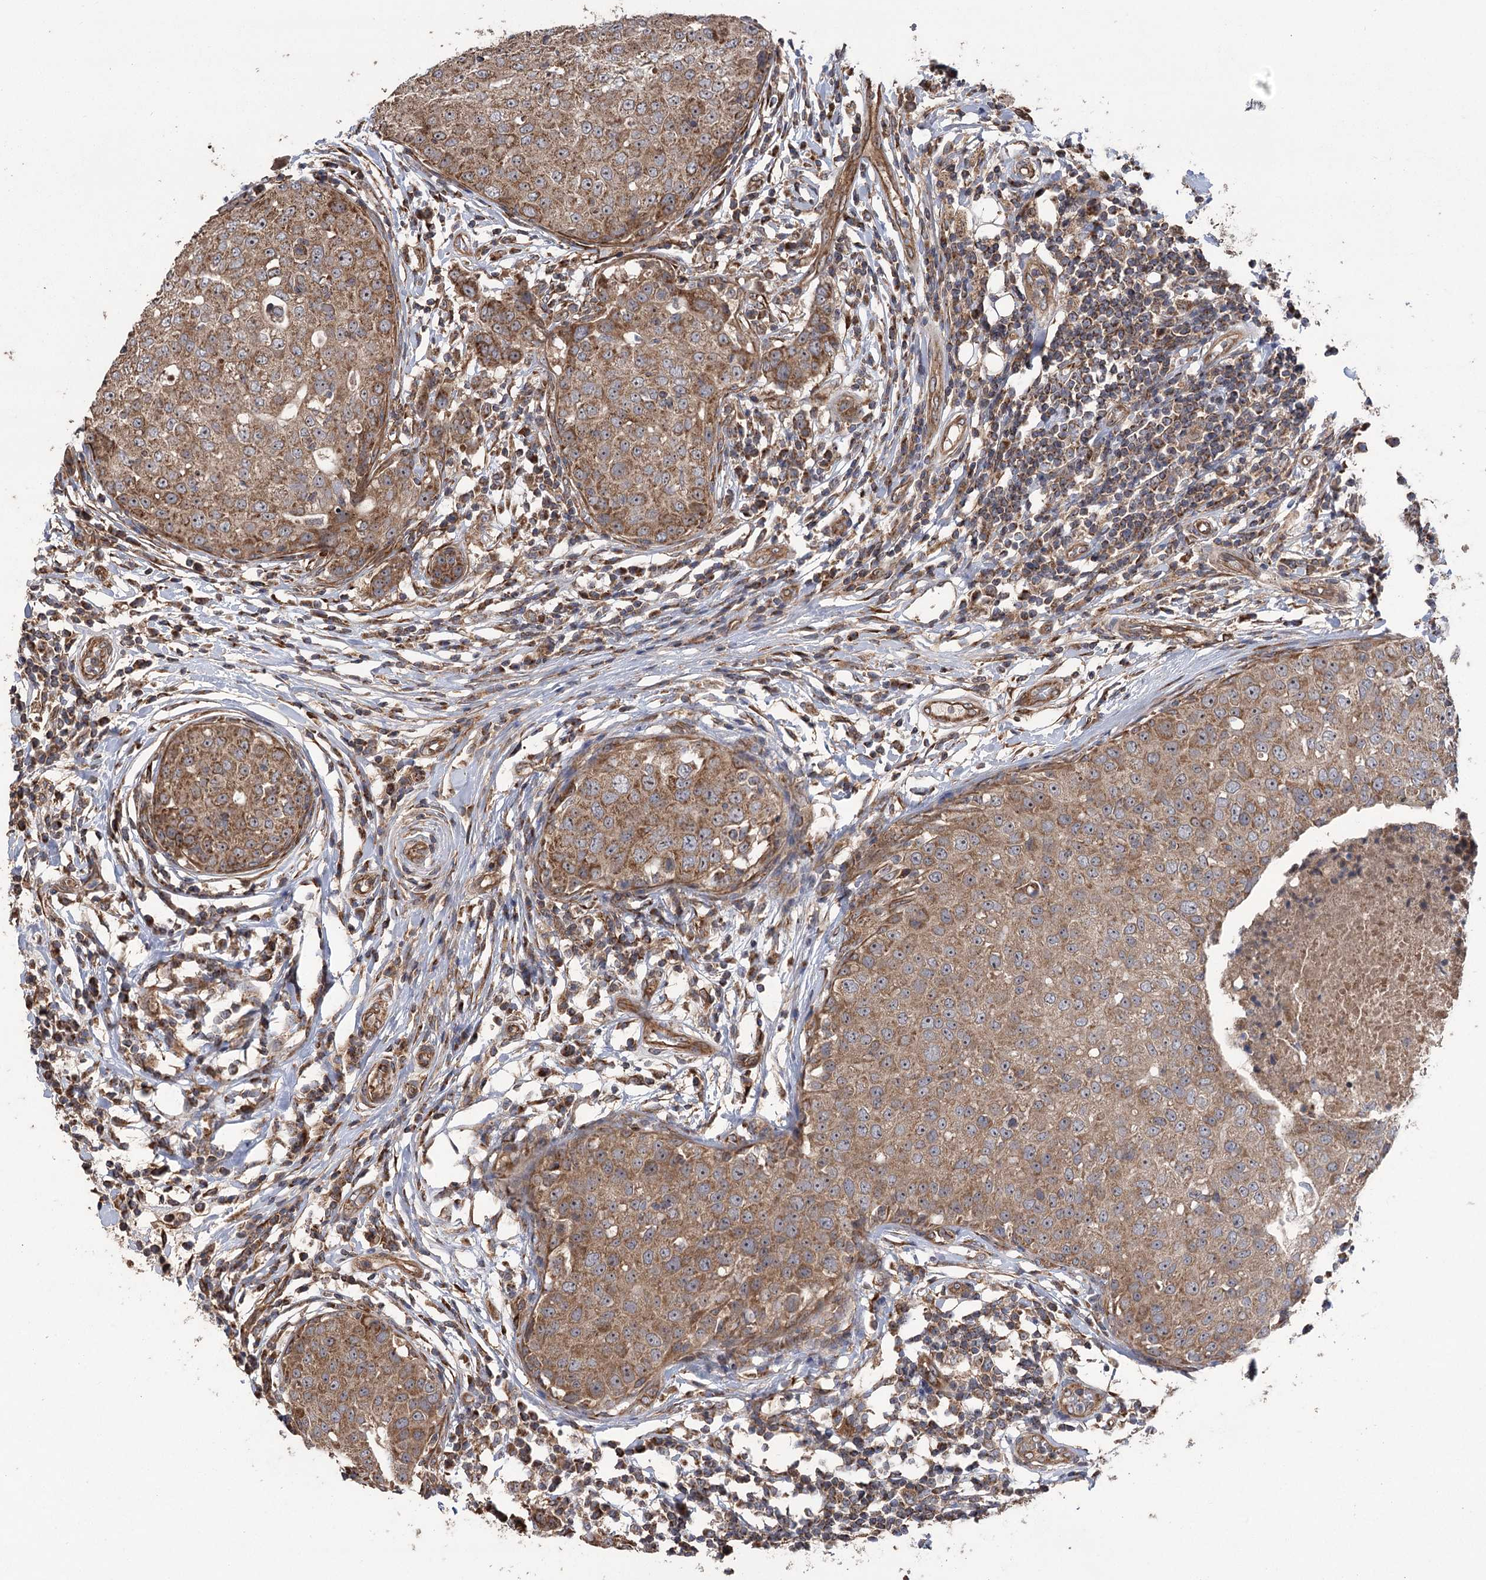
{"staining": {"intensity": "moderate", "quantity": ">75%", "location": "cytoplasmic/membranous"}, "tissue": "breast cancer", "cell_type": "Tumor cells", "image_type": "cancer", "snomed": [{"axis": "morphology", "description": "Duct carcinoma"}, {"axis": "topography", "description": "Breast"}], "caption": "Immunohistochemical staining of human breast infiltrating ductal carcinoma shows moderate cytoplasmic/membranous protein expression in about >75% of tumor cells.", "gene": "RWDD4", "patient": {"sex": "female", "age": 27}}